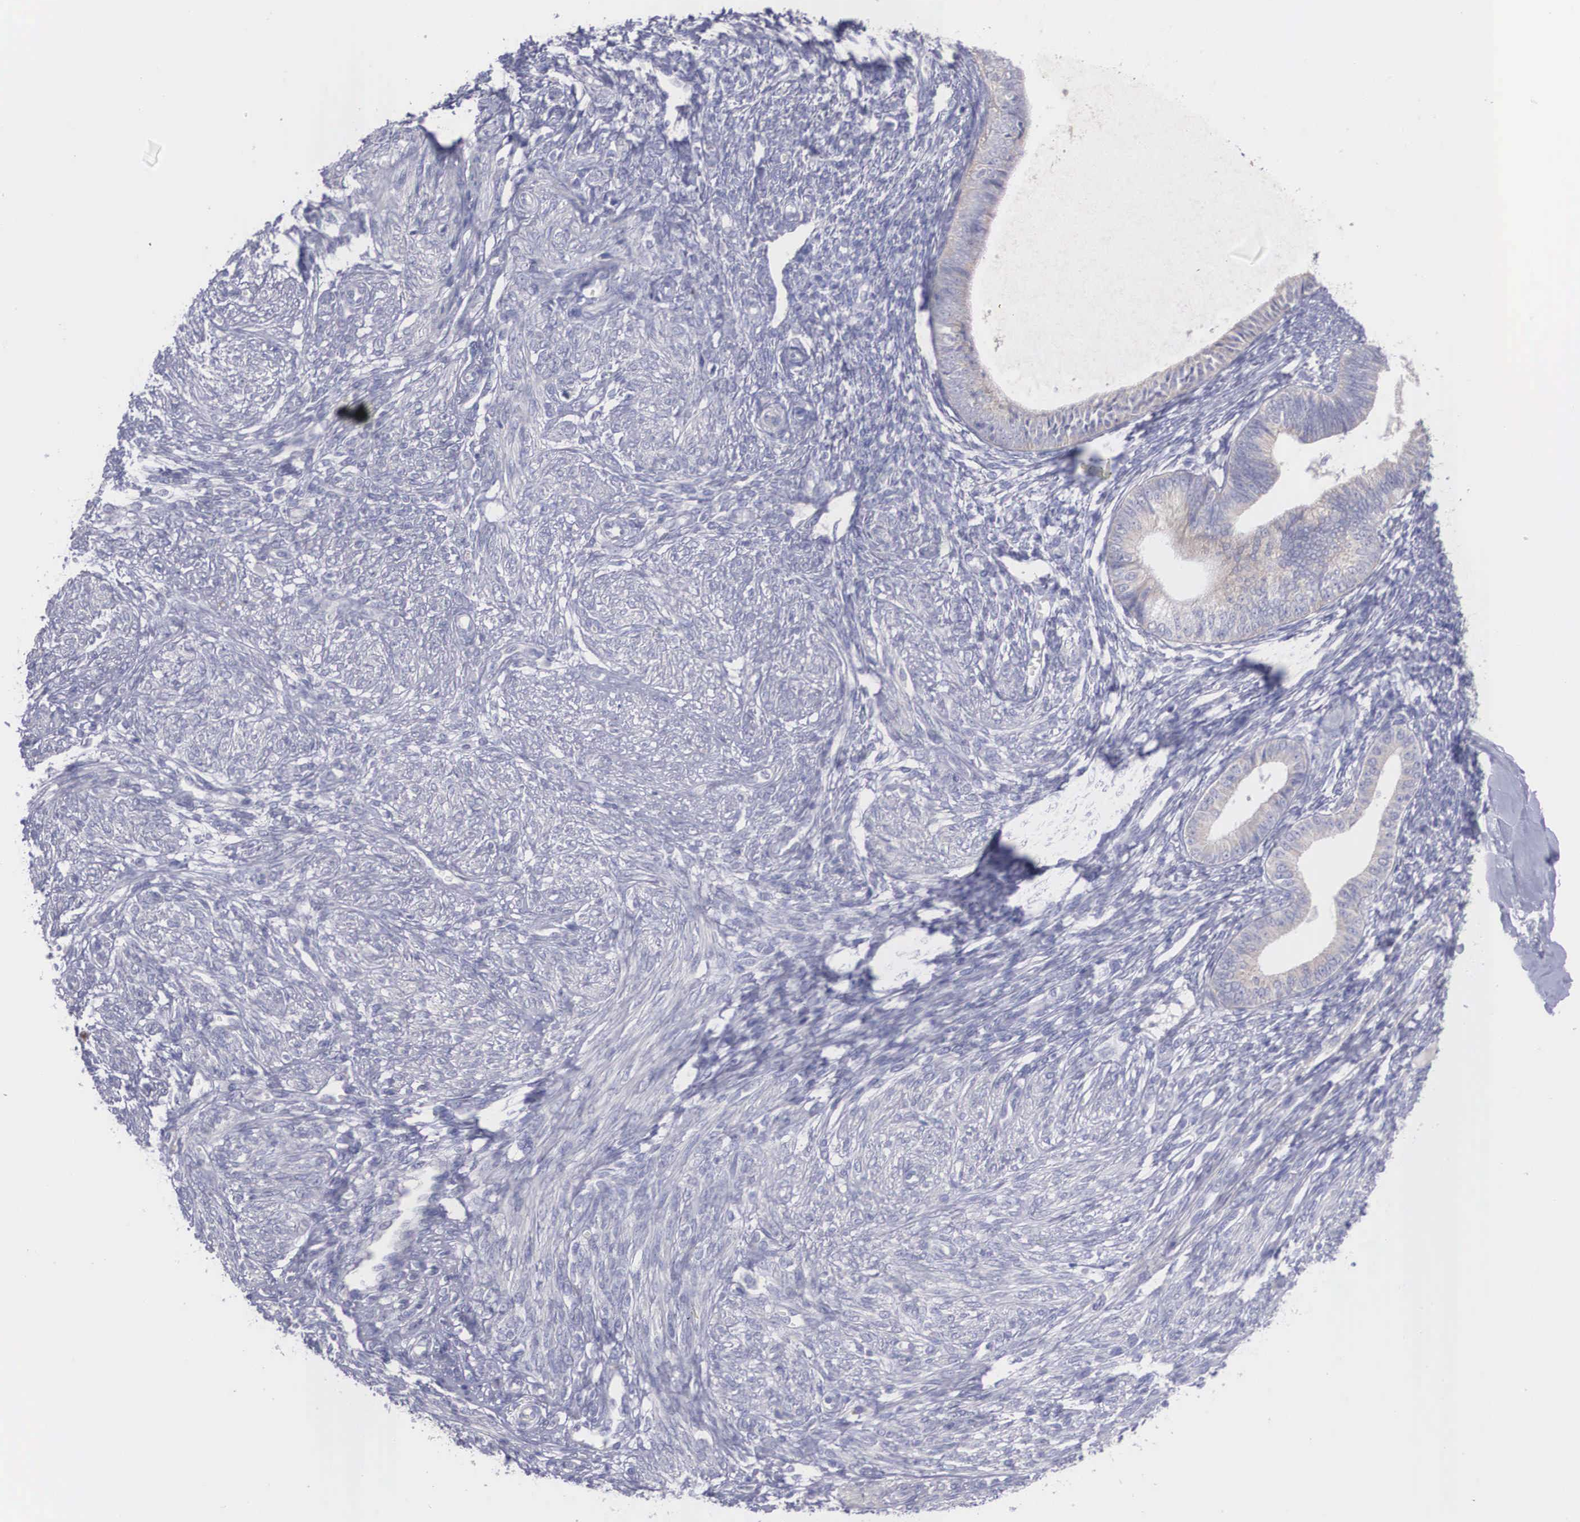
{"staining": {"intensity": "negative", "quantity": "none", "location": "none"}, "tissue": "endometrium", "cell_type": "Cells in endometrial stroma", "image_type": "normal", "snomed": [{"axis": "morphology", "description": "Normal tissue, NOS"}, {"axis": "topography", "description": "Endometrium"}], "caption": "High power microscopy histopathology image of an IHC histopathology image of unremarkable endometrium, revealing no significant staining in cells in endometrial stroma.", "gene": "REPS2", "patient": {"sex": "female", "age": 82}}